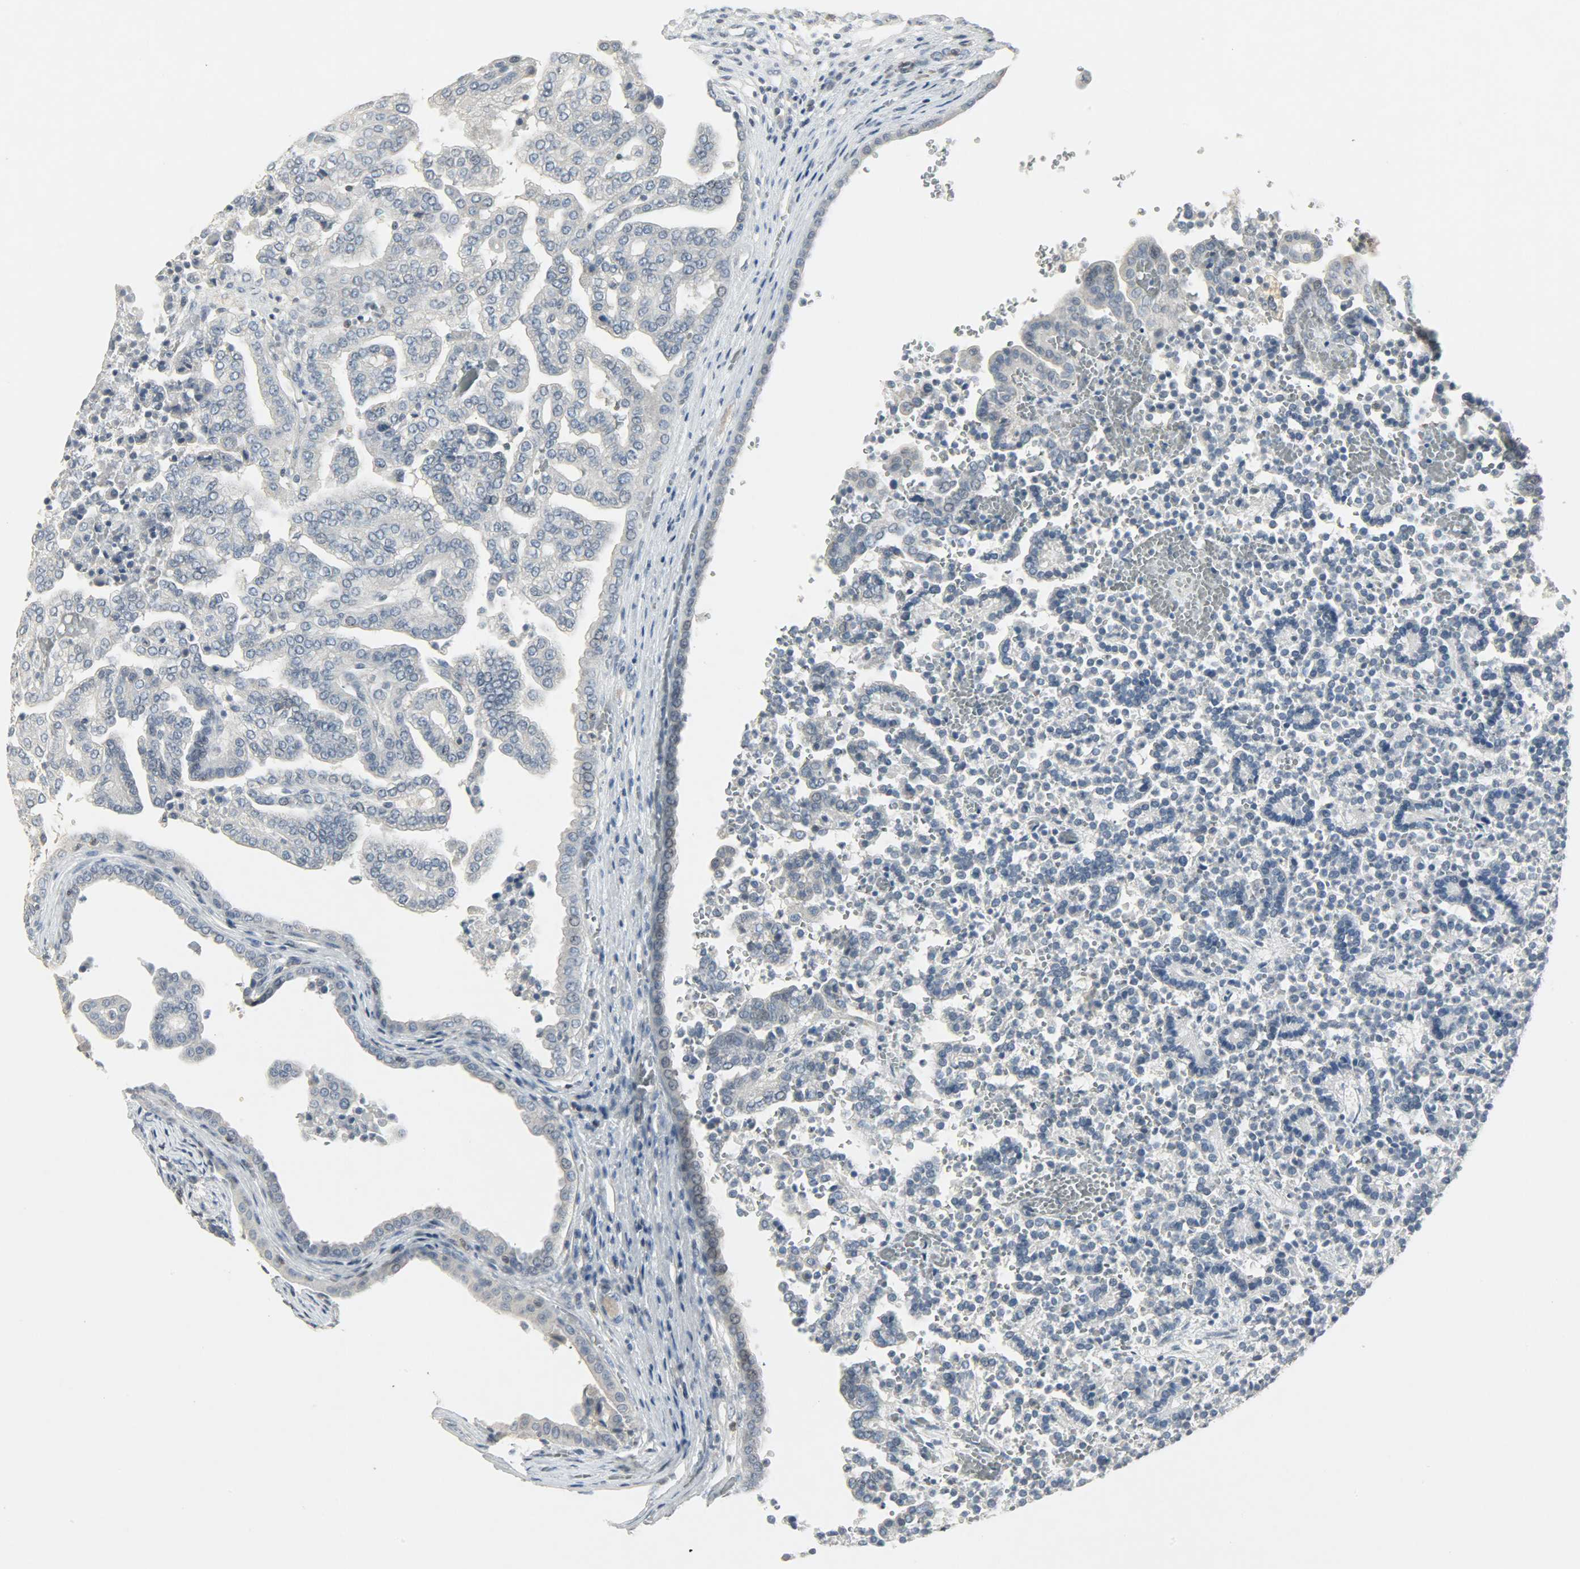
{"staining": {"intensity": "moderate", "quantity": "<25%", "location": "nuclear"}, "tissue": "renal cancer", "cell_type": "Tumor cells", "image_type": "cancer", "snomed": [{"axis": "morphology", "description": "Adenocarcinoma, NOS"}, {"axis": "topography", "description": "Kidney"}], "caption": "IHC (DAB (3,3'-diaminobenzidine)) staining of renal adenocarcinoma demonstrates moderate nuclear protein expression in approximately <25% of tumor cells.", "gene": "CAMK4", "patient": {"sex": "male", "age": 61}}